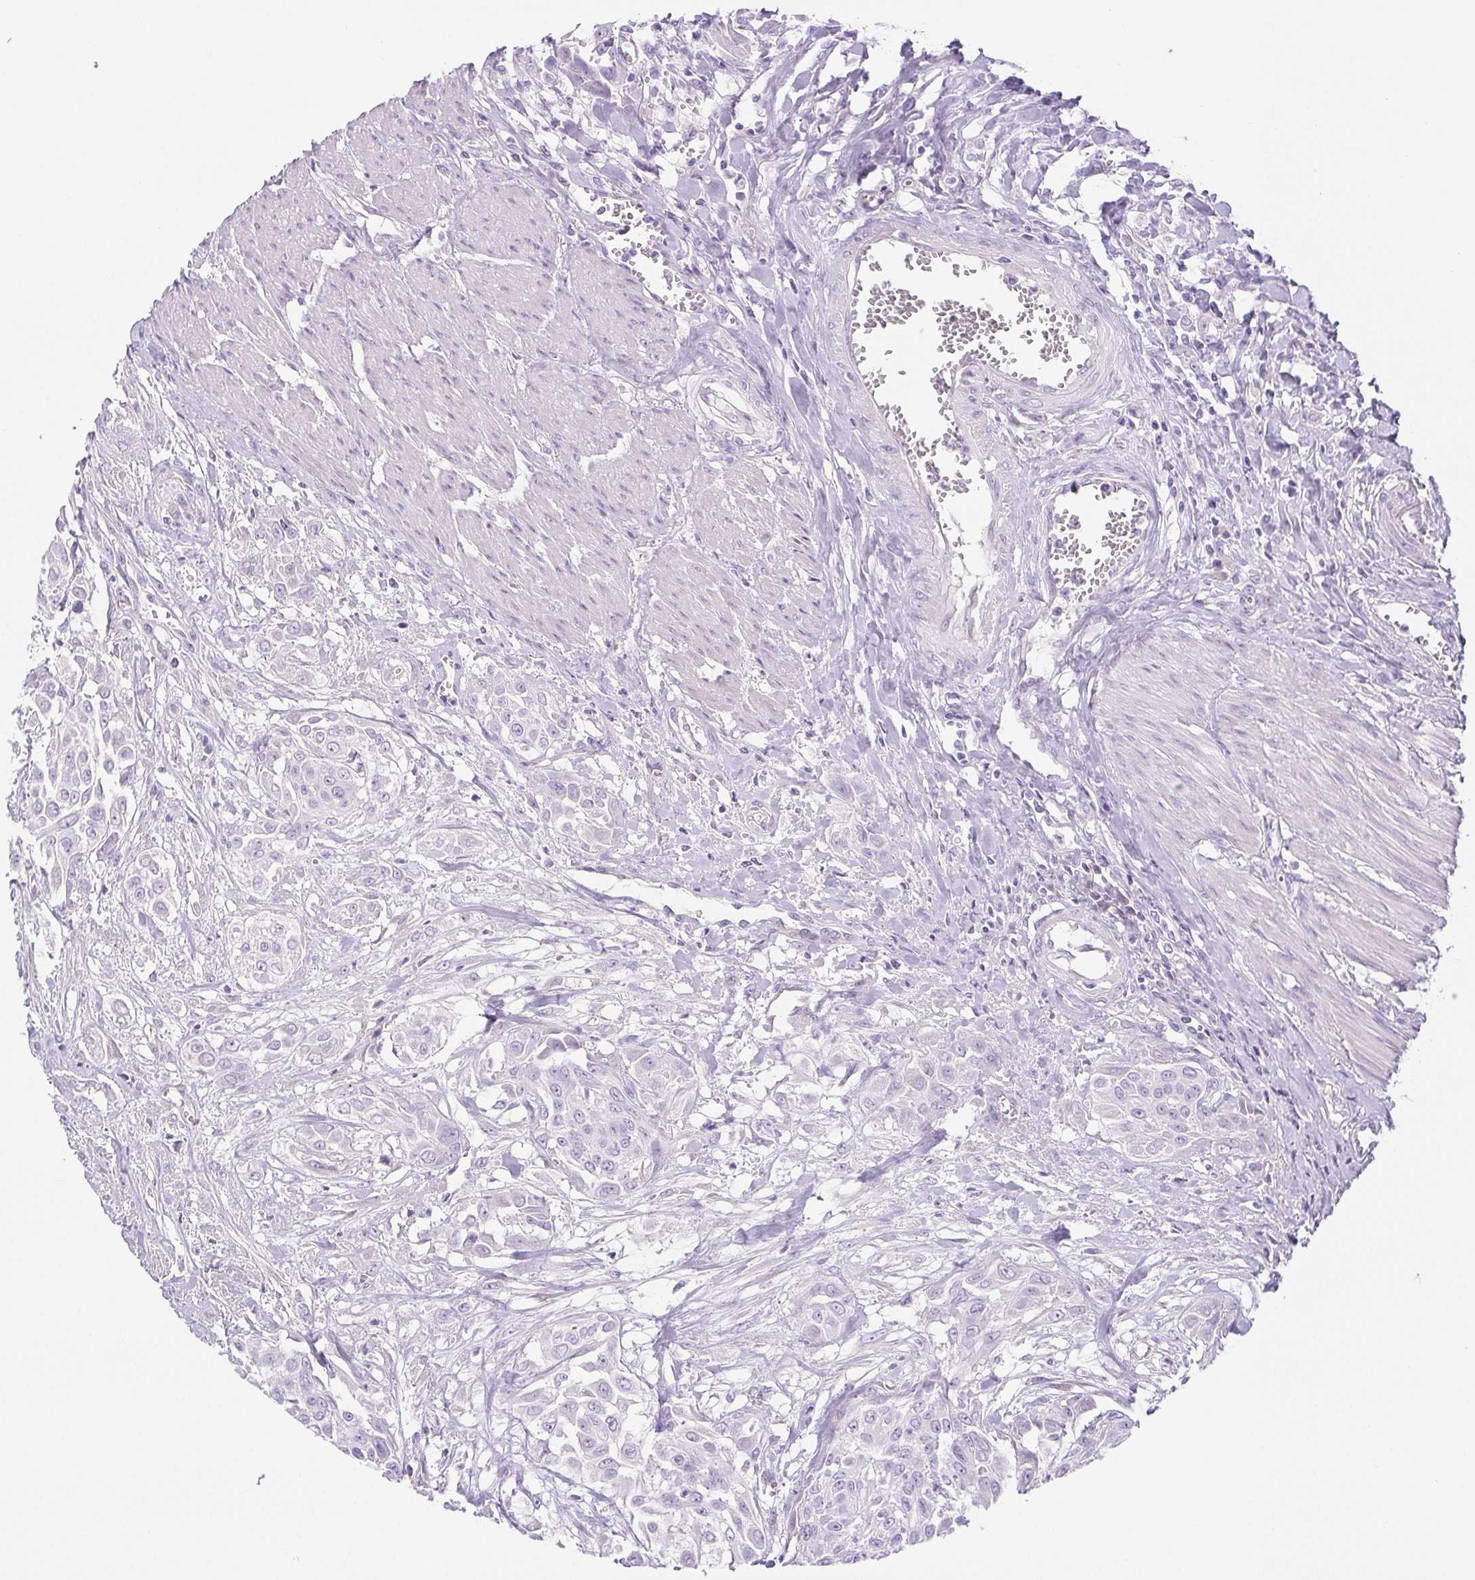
{"staining": {"intensity": "negative", "quantity": "none", "location": "none"}, "tissue": "urothelial cancer", "cell_type": "Tumor cells", "image_type": "cancer", "snomed": [{"axis": "morphology", "description": "Urothelial carcinoma, High grade"}, {"axis": "topography", "description": "Urinary bladder"}], "caption": "Histopathology image shows no significant protein expression in tumor cells of high-grade urothelial carcinoma.", "gene": "PAPPA2", "patient": {"sex": "male", "age": 57}}